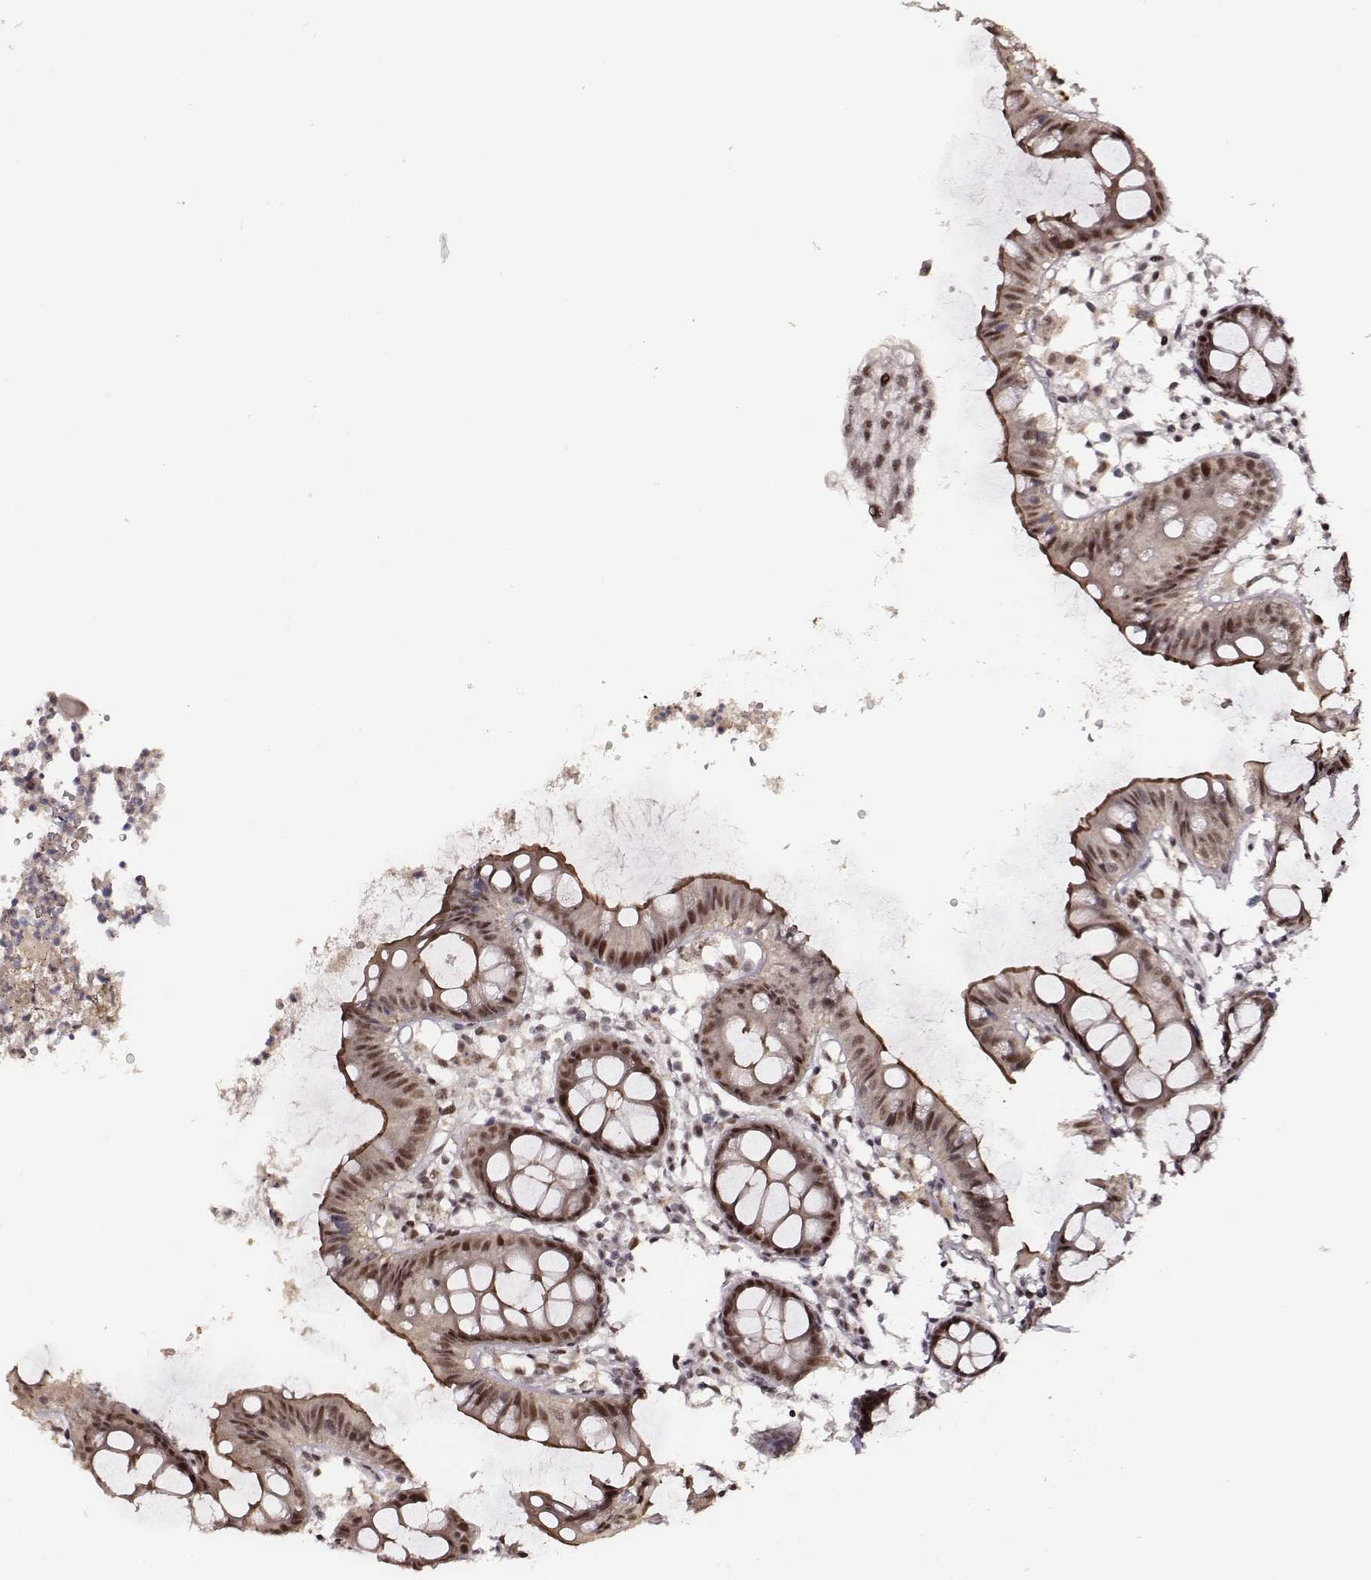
{"staining": {"intensity": "strong", "quantity": ">75%", "location": "nuclear"}, "tissue": "colon", "cell_type": "Endothelial cells", "image_type": "normal", "snomed": [{"axis": "morphology", "description": "Normal tissue, NOS"}, {"axis": "topography", "description": "Colon"}], "caption": "Protein expression analysis of normal colon displays strong nuclear positivity in about >75% of endothelial cells. Nuclei are stained in blue.", "gene": "PPARA", "patient": {"sex": "female", "age": 84}}